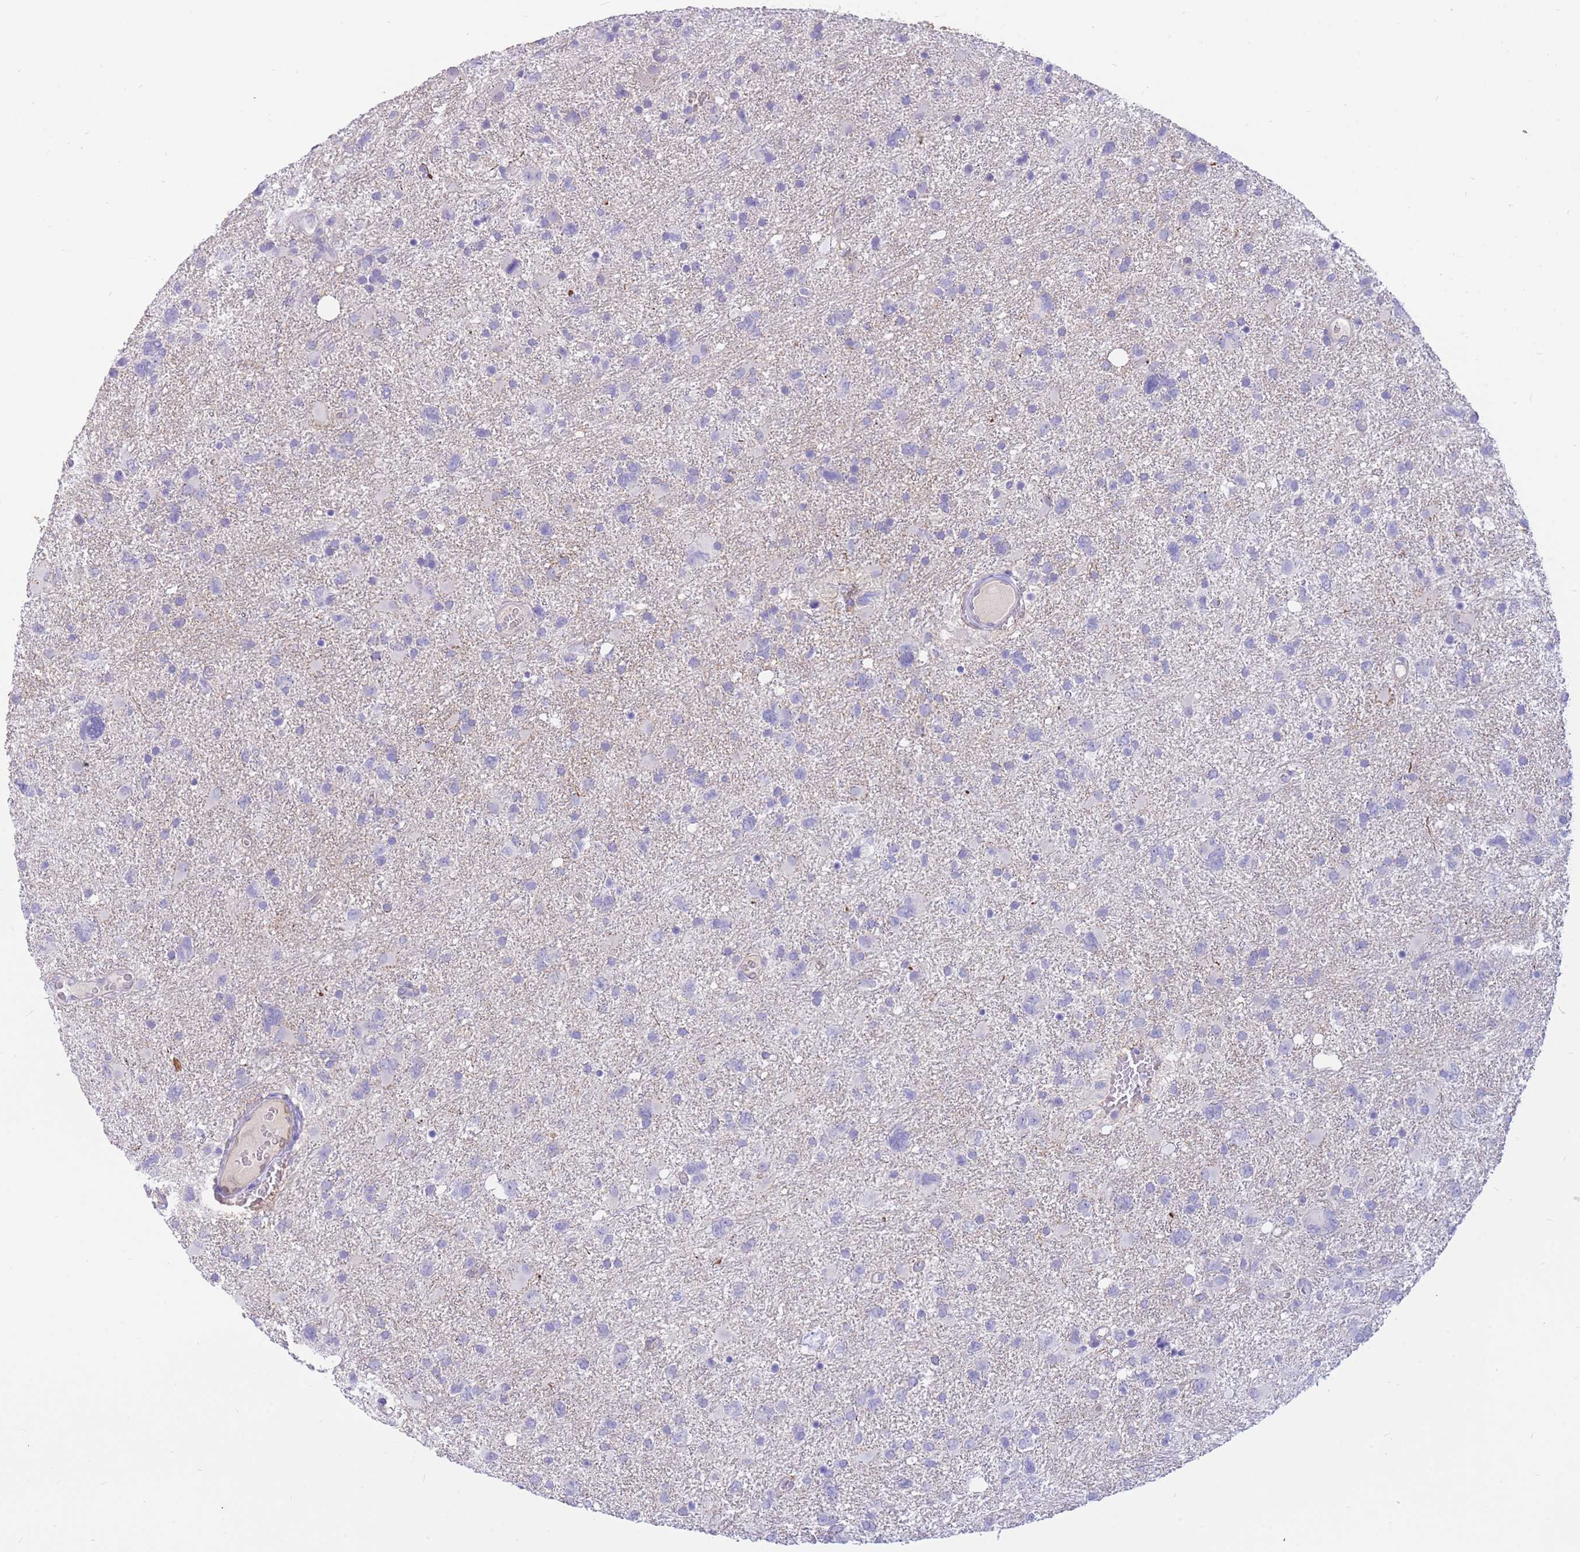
{"staining": {"intensity": "negative", "quantity": "none", "location": "none"}, "tissue": "glioma", "cell_type": "Tumor cells", "image_type": "cancer", "snomed": [{"axis": "morphology", "description": "Glioma, malignant, High grade"}, {"axis": "topography", "description": "Brain"}], "caption": "A histopathology image of human glioma is negative for staining in tumor cells.", "gene": "SULT1A1", "patient": {"sex": "male", "age": 61}}